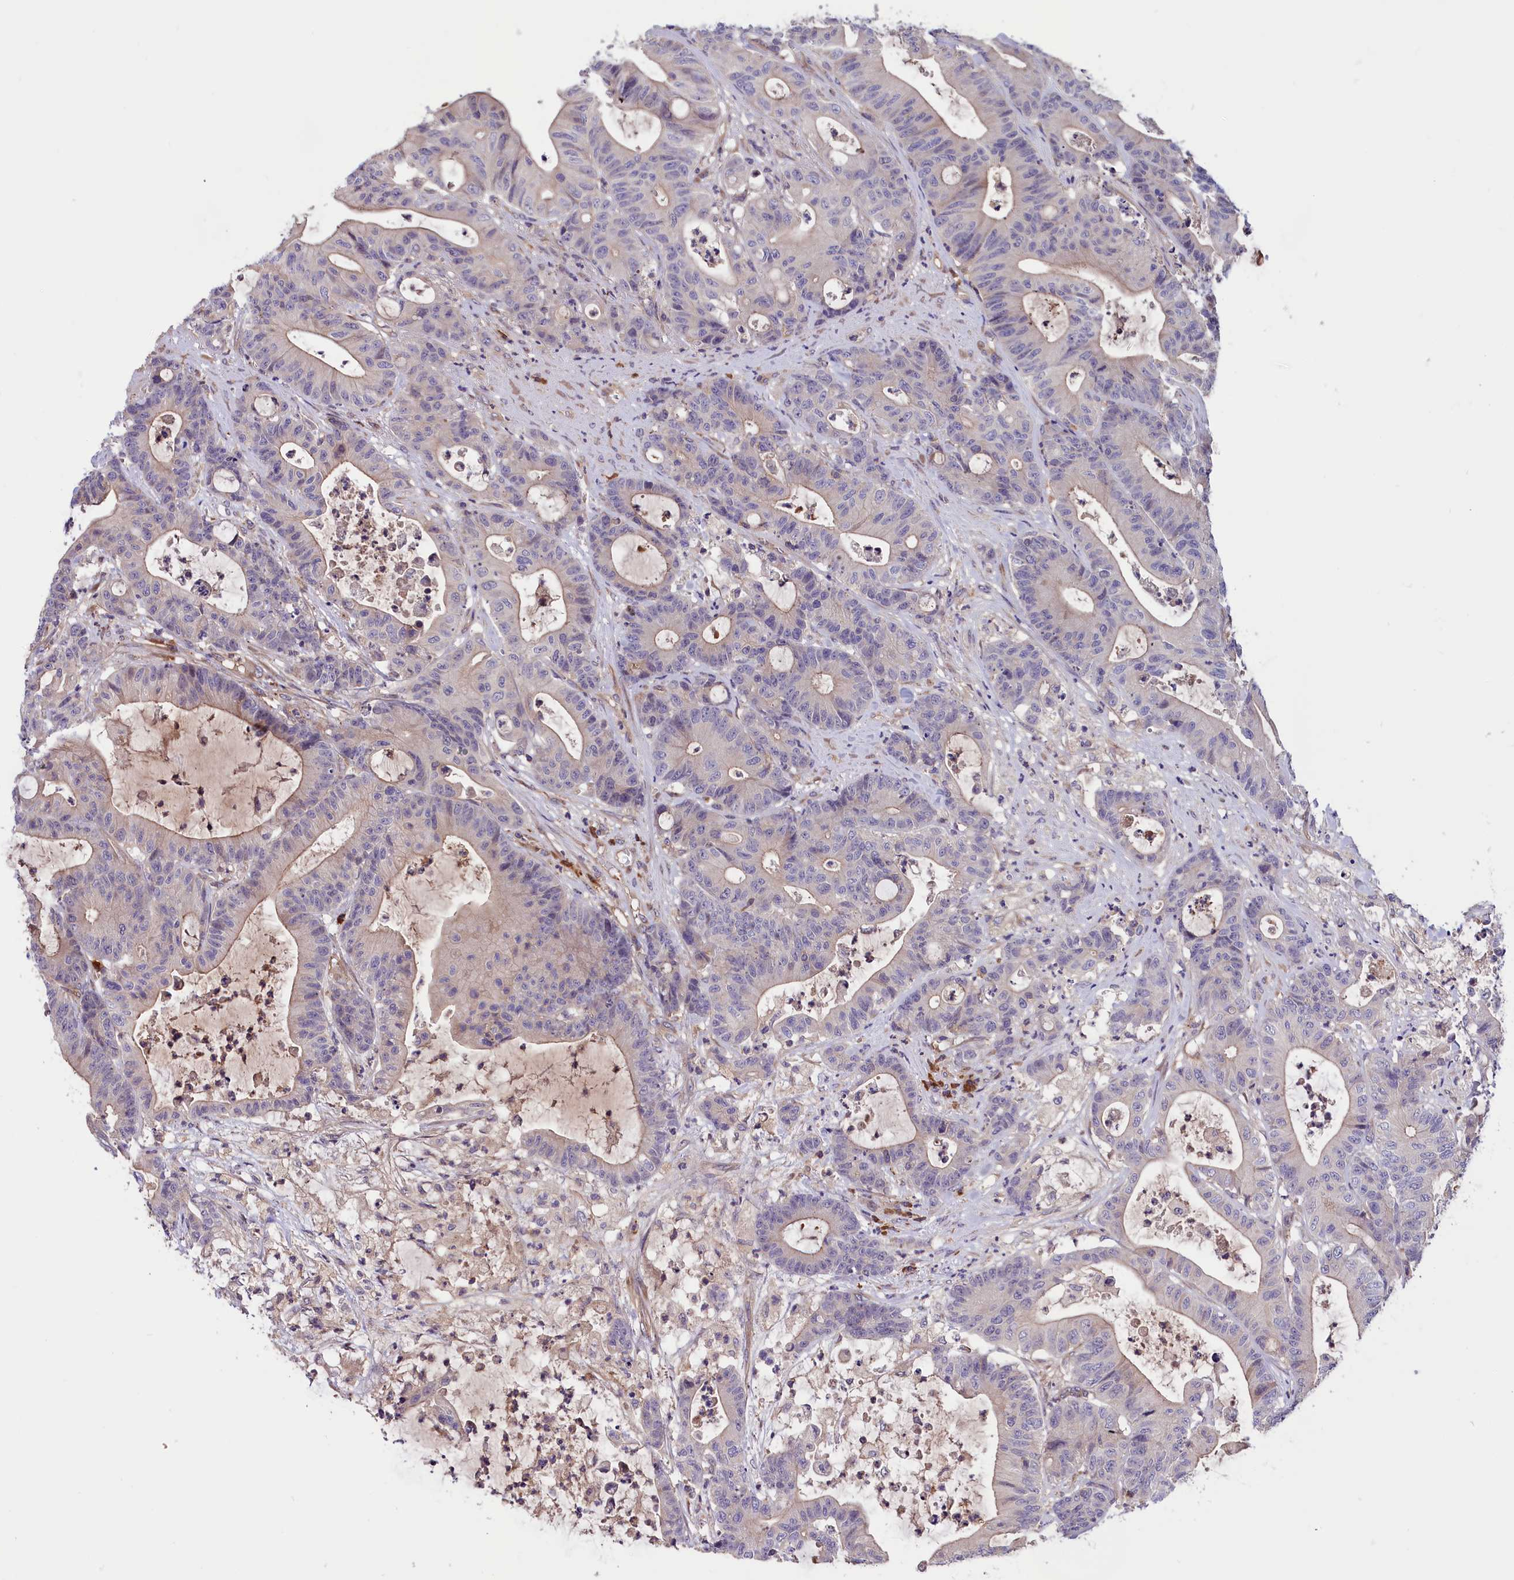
{"staining": {"intensity": "weak", "quantity": "<25%", "location": "cytoplasmic/membranous"}, "tissue": "colorectal cancer", "cell_type": "Tumor cells", "image_type": "cancer", "snomed": [{"axis": "morphology", "description": "Adenocarcinoma, NOS"}, {"axis": "topography", "description": "Colon"}], "caption": "DAB (3,3'-diaminobenzidine) immunohistochemical staining of human colorectal cancer (adenocarcinoma) demonstrates no significant positivity in tumor cells. (Stains: DAB immunohistochemistry with hematoxylin counter stain, Microscopy: brightfield microscopy at high magnification).", "gene": "SETD6", "patient": {"sex": "female", "age": 84}}